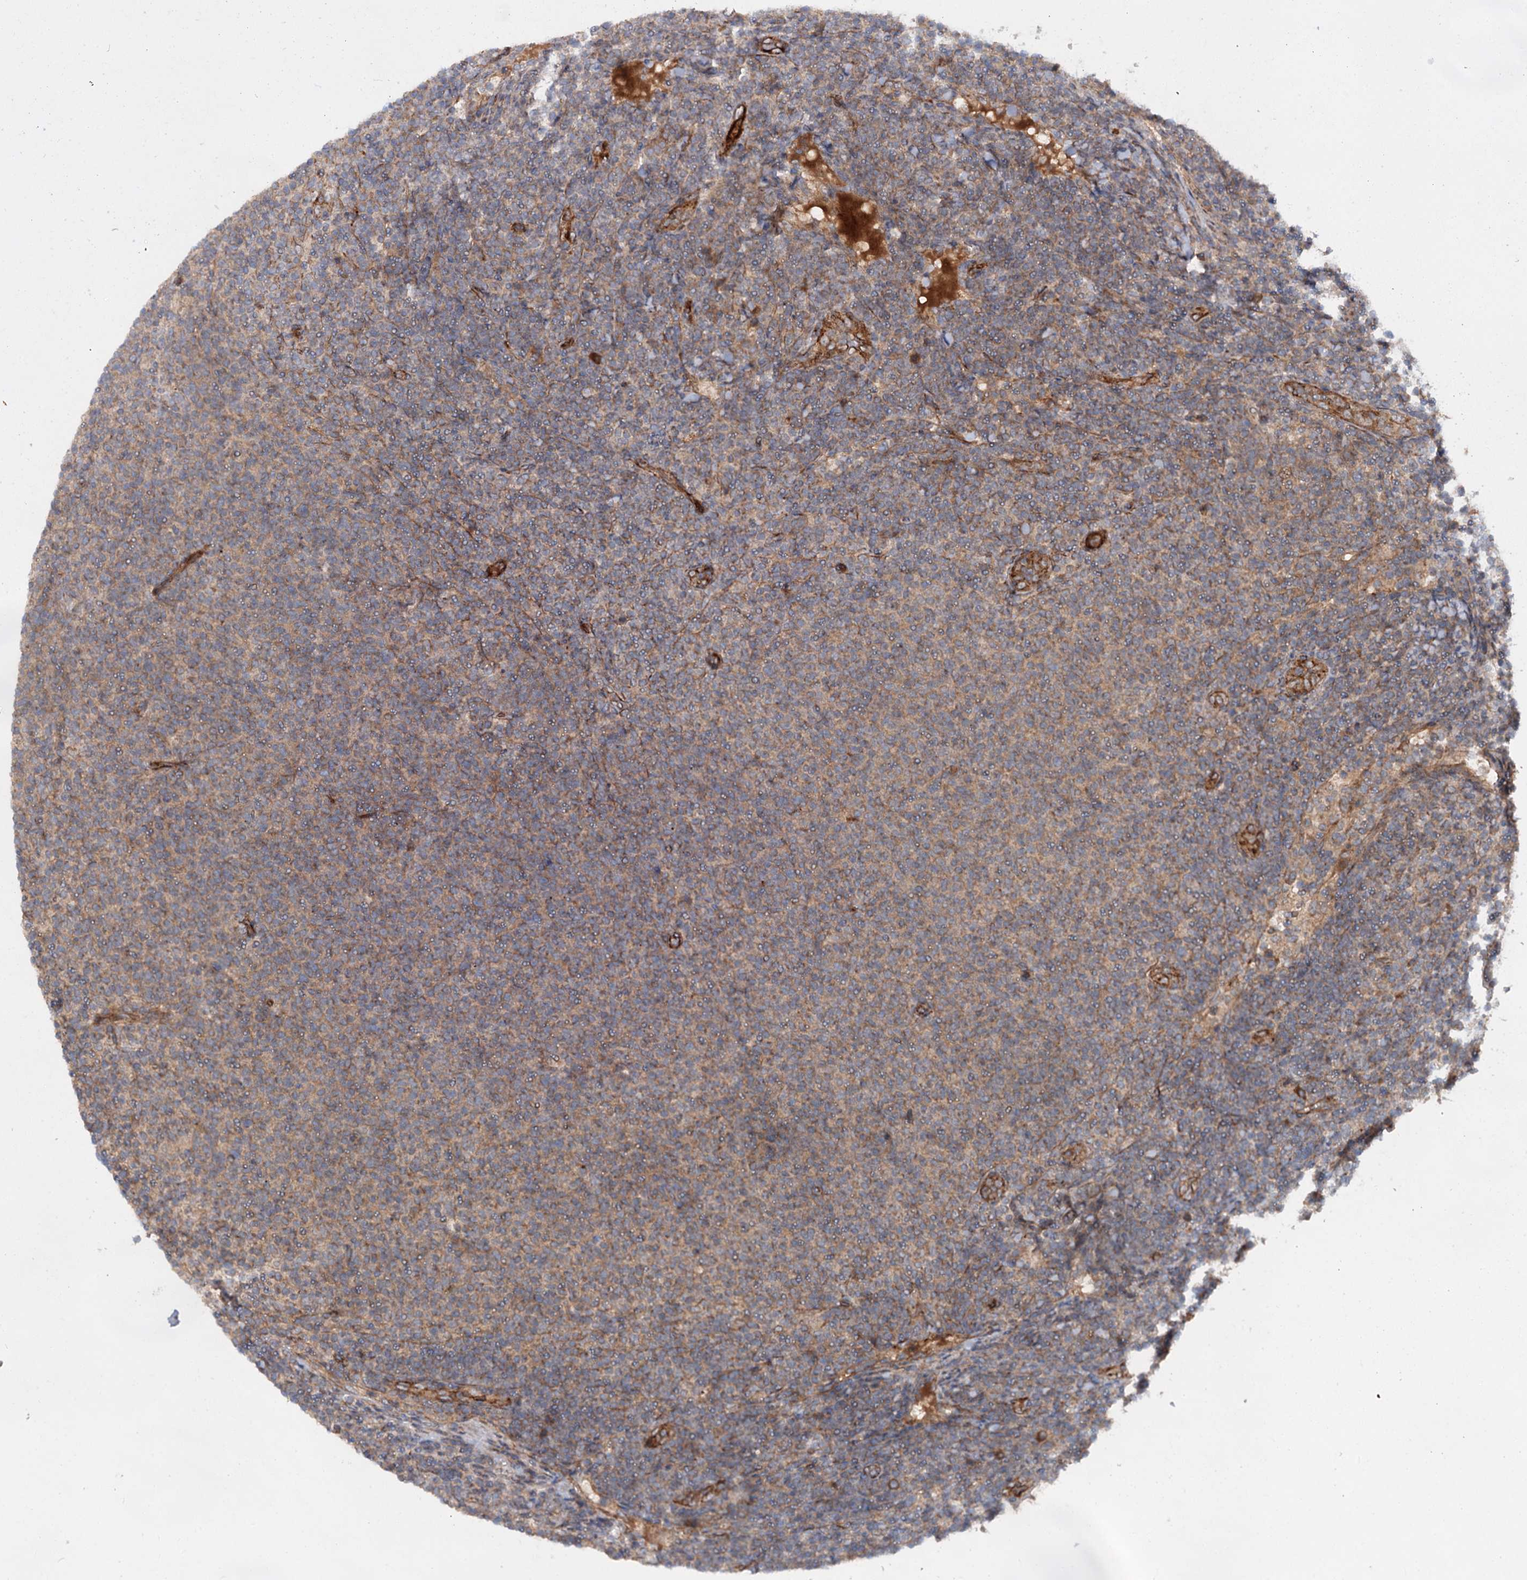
{"staining": {"intensity": "weak", "quantity": "<25%", "location": "cytoplasmic/membranous"}, "tissue": "lymphoma", "cell_type": "Tumor cells", "image_type": "cancer", "snomed": [{"axis": "morphology", "description": "Malignant lymphoma, non-Hodgkin's type, Low grade"}, {"axis": "topography", "description": "Lymph node"}], "caption": "Immunohistochemistry (IHC) image of neoplastic tissue: lymphoma stained with DAB displays no significant protein positivity in tumor cells.", "gene": "ADGRG4", "patient": {"sex": "male", "age": 66}}